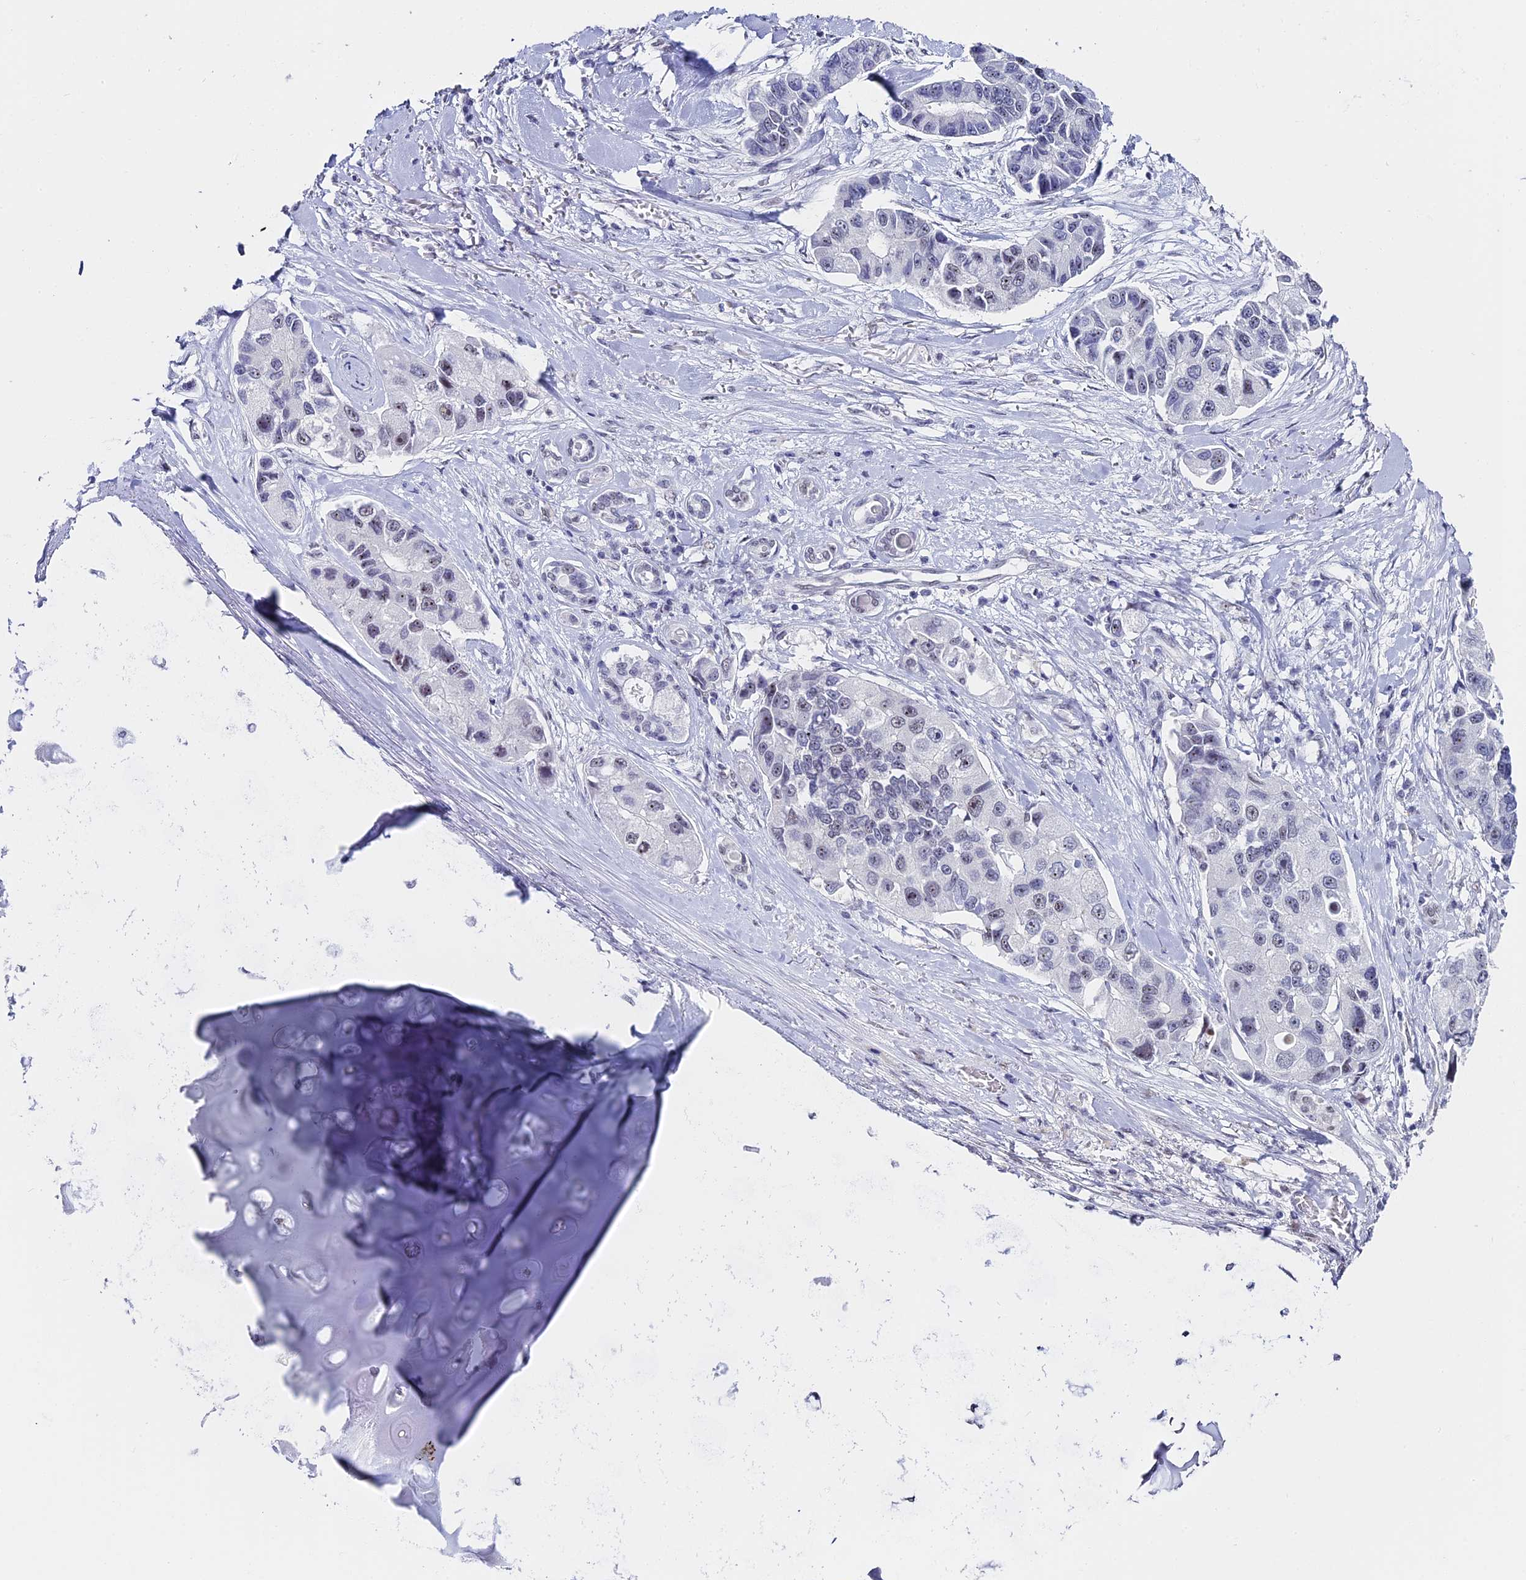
{"staining": {"intensity": "negative", "quantity": "none", "location": "none"}, "tissue": "lung cancer", "cell_type": "Tumor cells", "image_type": "cancer", "snomed": [{"axis": "morphology", "description": "Adenocarcinoma, NOS"}, {"axis": "topography", "description": "Lung"}], "caption": "This image is of lung cancer stained with IHC to label a protein in brown with the nuclei are counter-stained blue. There is no staining in tumor cells. (Brightfield microscopy of DAB IHC at high magnification).", "gene": "CD2BP2", "patient": {"sex": "female", "age": 54}}